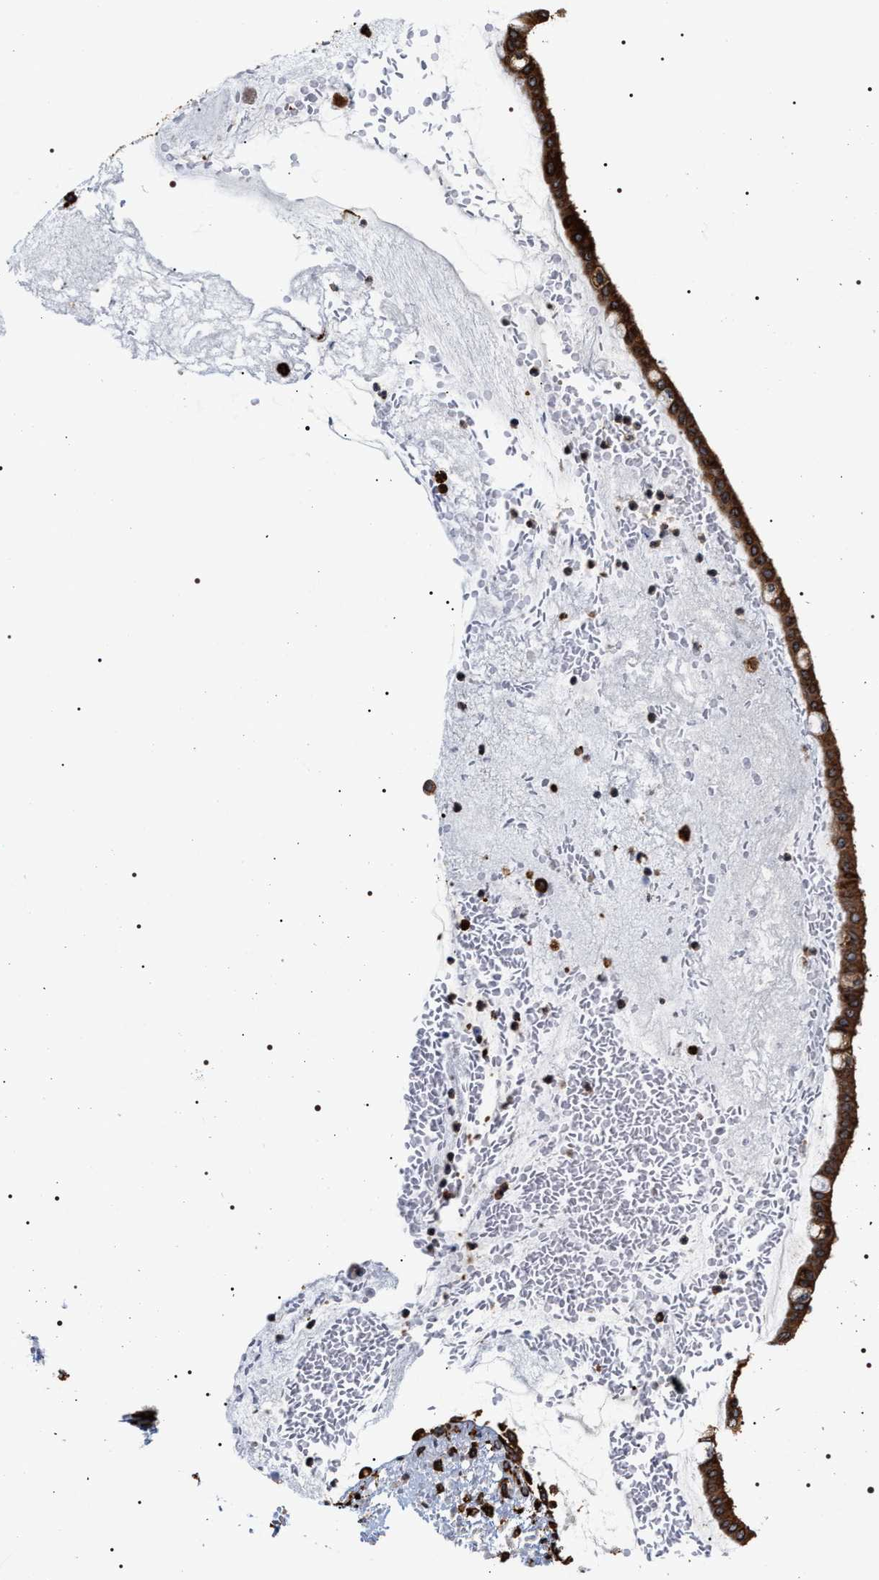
{"staining": {"intensity": "strong", "quantity": ">75%", "location": "cytoplasmic/membranous"}, "tissue": "ovarian cancer", "cell_type": "Tumor cells", "image_type": "cancer", "snomed": [{"axis": "morphology", "description": "Cystadenocarcinoma, mucinous, NOS"}, {"axis": "topography", "description": "Ovary"}], "caption": "Ovarian cancer (mucinous cystadenocarcinoma) tissue exhibits strong cytoplasmic/membranous staining in approximately >75% of tumor cells", "gene": "SERBP1", "patient": {"sex": "female", "age": 73}}